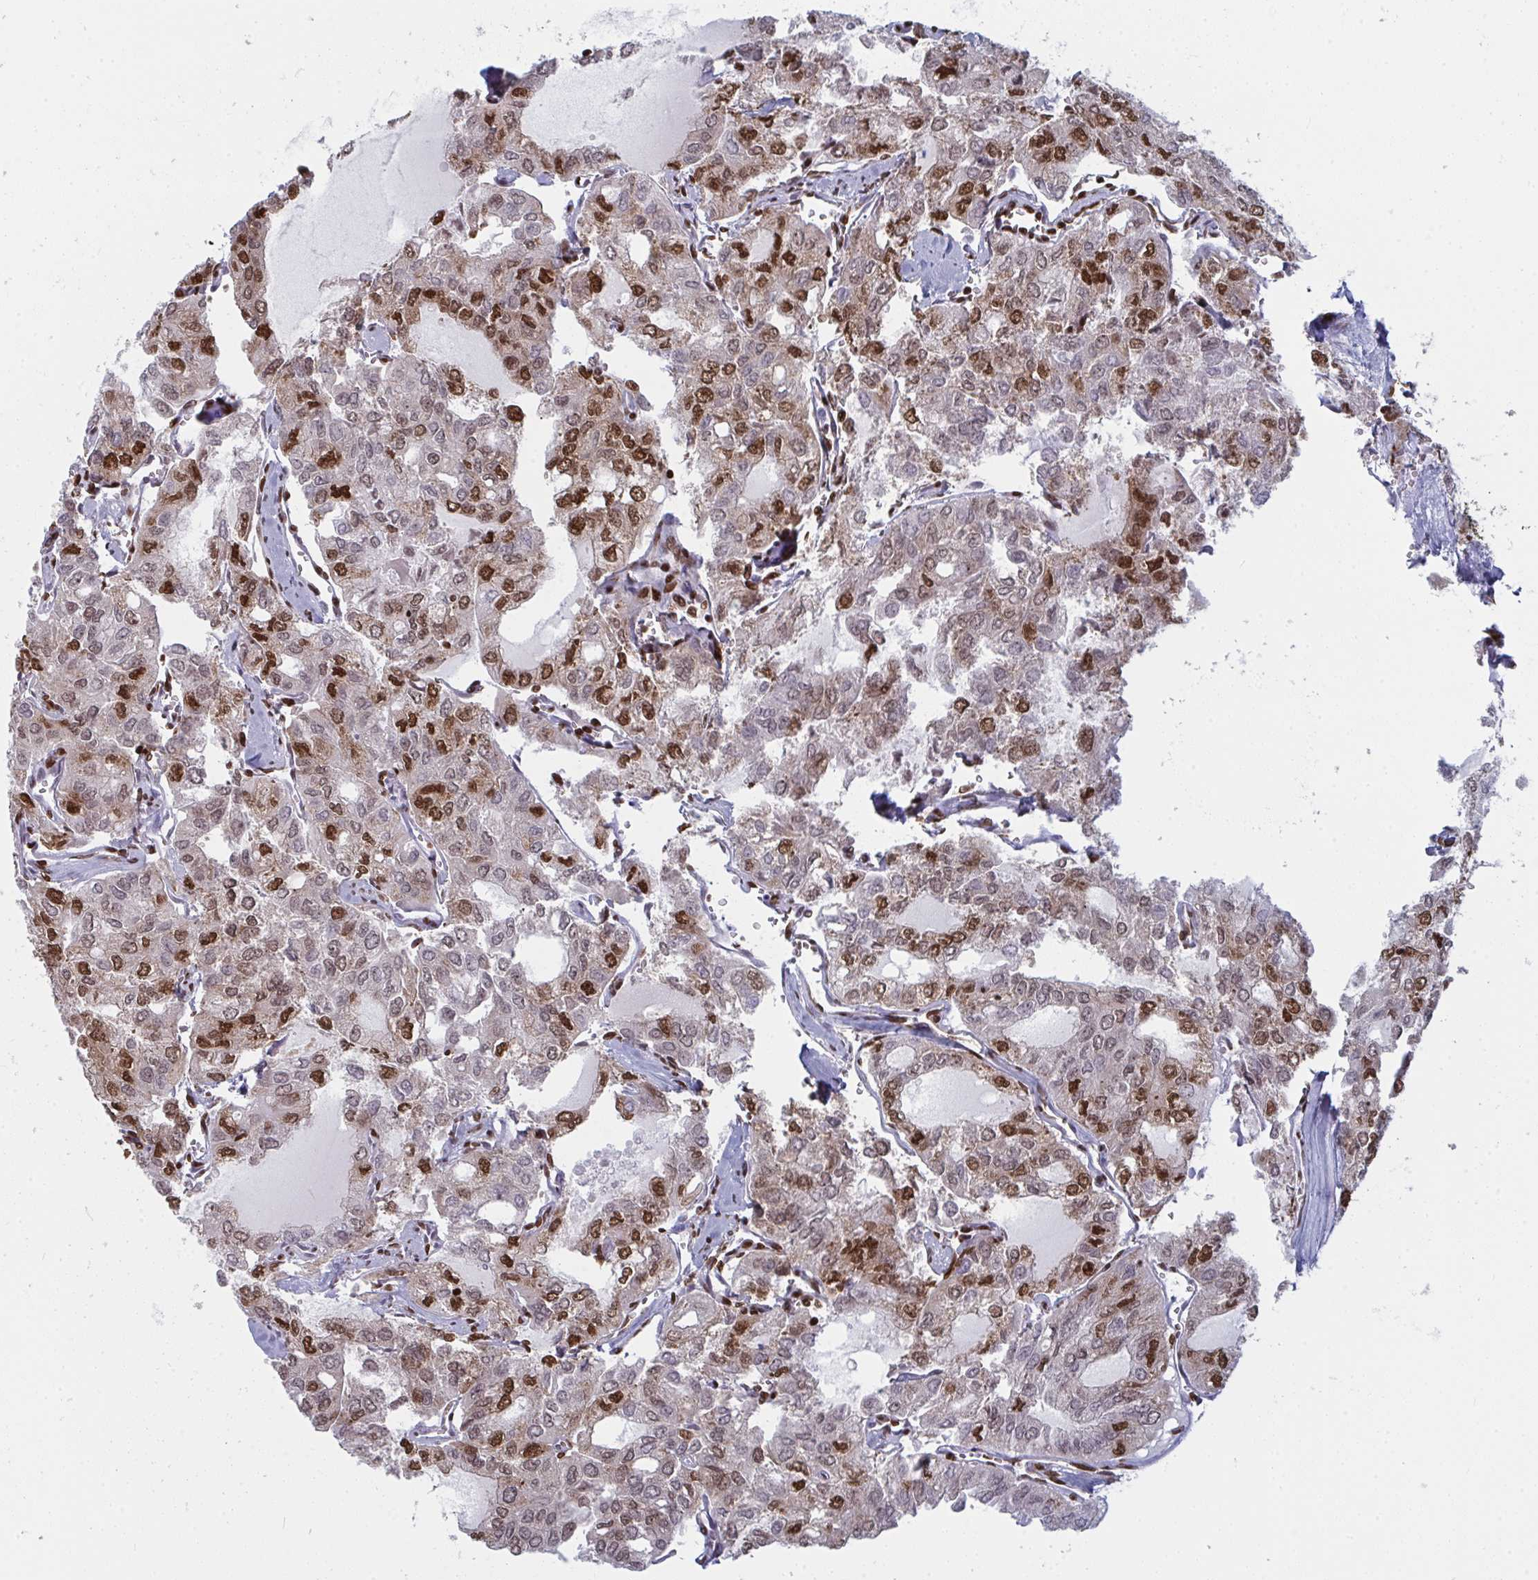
{"staining": {"intensity": "strong", "quantity": "25%-75%", "location": "nuclear"}, "tissue": "thyroid cancer", "cell_type": "Tumor cells", "image_type": "cancer", "snomed": [{"axis": "morphology", "description": "Follicular adenoma carcinoma, NOS"}, {"axis": "topography", "description": "Thyroid gland"}], "caption": "The image exhibits immunohistochemical staining of thyroid cancer (follicular adenoma carcinoma). There is strong nuclear positivity is seen in about 25%-75% of tumor cells. (DAB (3,3'-diaminobenzidine) = brown stain, brightfield microscopy at high magnification).", "gene": "GAR1", "patient": {"sex": "male", "age": 75}}